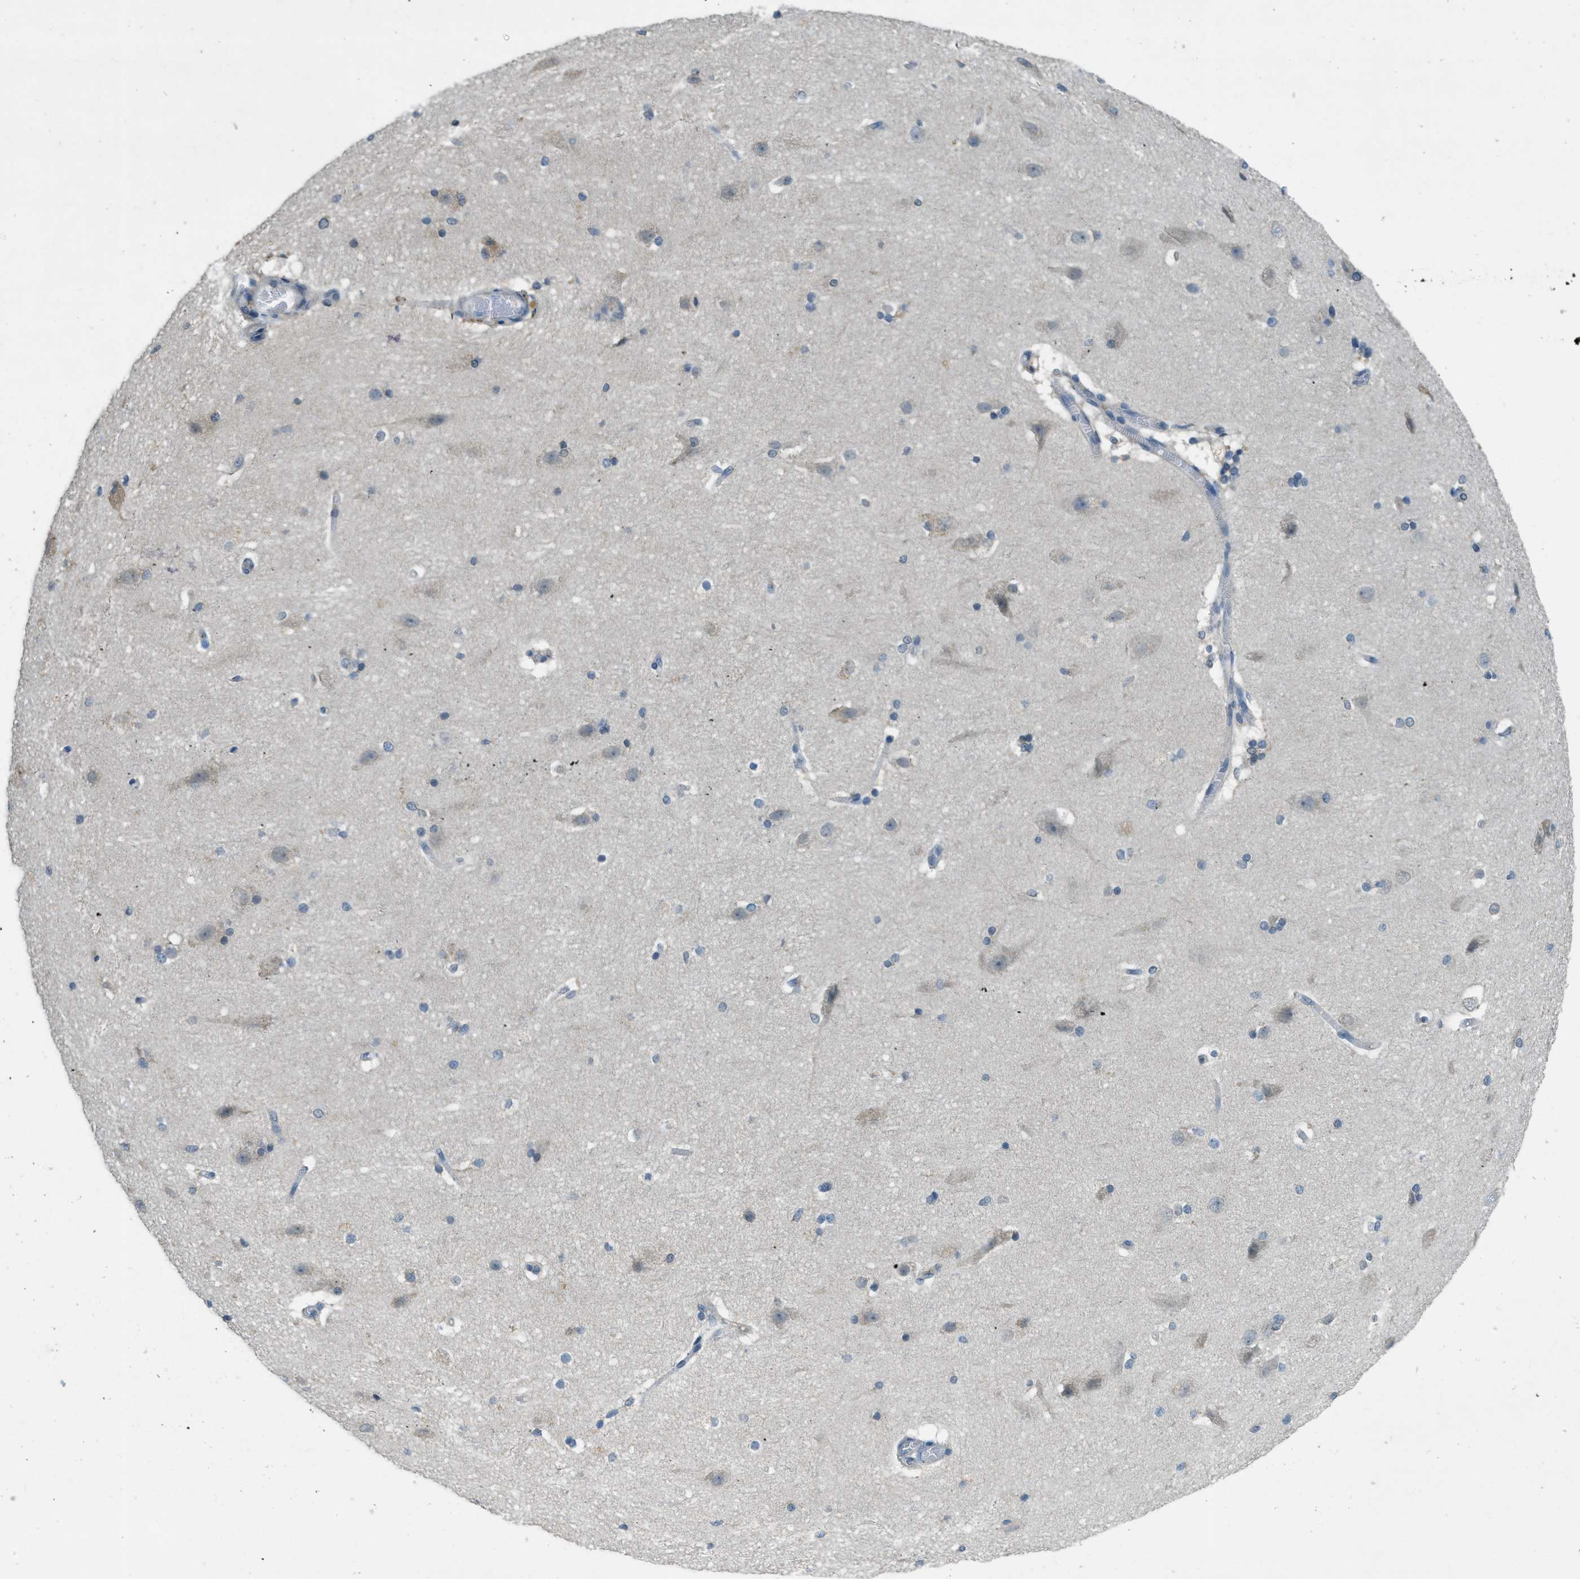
{"staining": {"intensity": "negative", "quantity": "none", "location": "none"}, "tissue": "cerebral cortex", "cell_type": "Endothelial cells", "image_type": "normal", "snomed": [{"axis": "morphology", "description": "Normal tissue, NOS"}, {"axis": "topography", "description": "Cerebral cortex"}, {"axis": "topography", "description": "Hippocampus"}], "caption": "This is an immunohistochemistry photomicrograph of benign human cerebral cortex. There is no positivity in endothelial cells.", "gene": "MIS18A", "patient": {"sex": "female", "age": 19}}